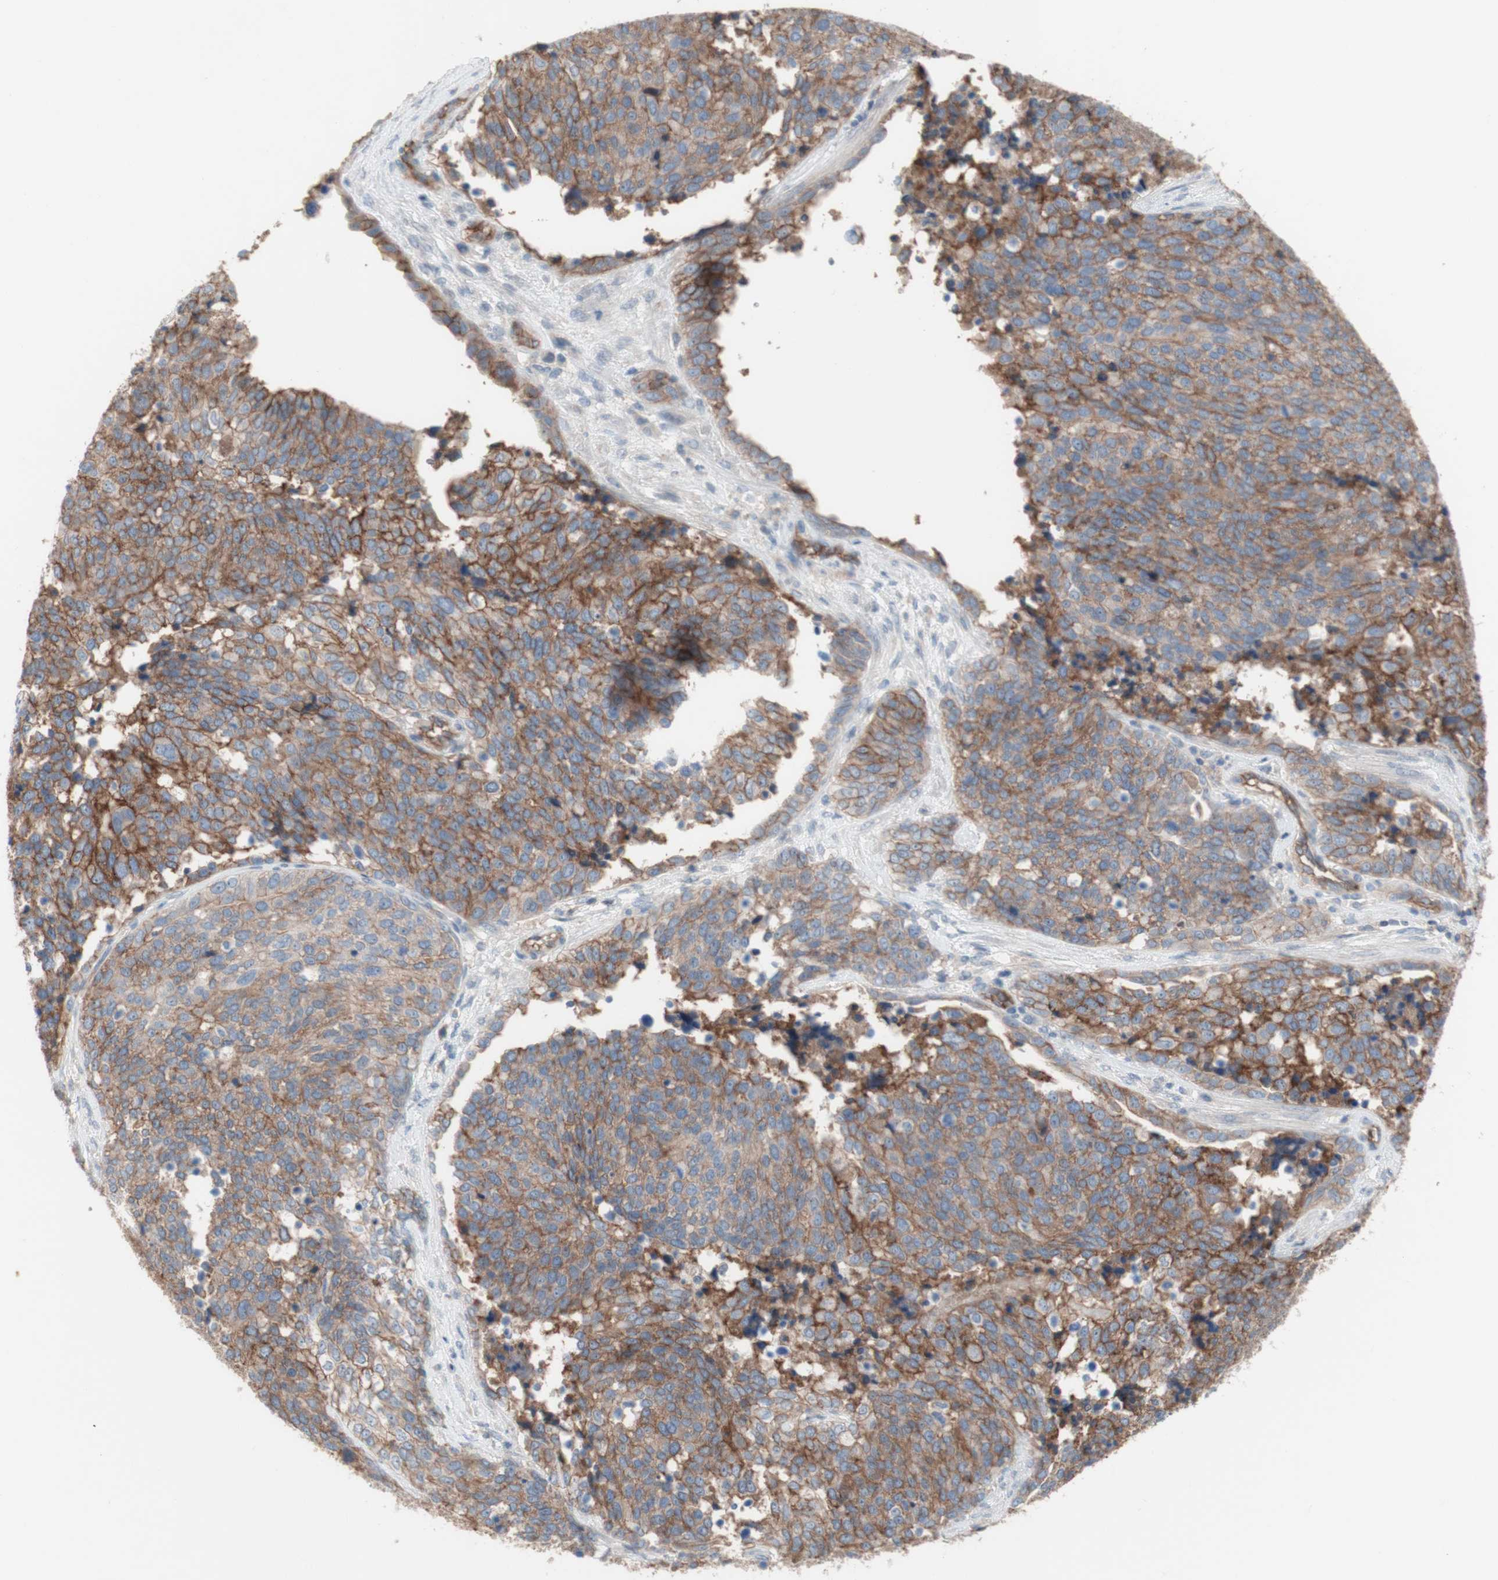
{"staining": {"intensity": "moderate", "quantity": ">75%", "location": "cytoplasmic/membranous"}, "tissue": "ovarian cancer", "cell_type": "Tumor cells", "image_type": "cancer", "snomed": [{"axis": "morphology", "description": "Cystadenocarcinoma, serous, NOS"}, {"axis": "topography", "description": "Ovary"}], "caption": "Ovarian cancer tissue displays moderate cytoplasmic/membranous expression in about >75% of tumor cells, visualized by immunohistochemistry. (brown staining indicates protein expression, while blue staining denotes nuclei).", "gene": "CD46", "patient": {"sex": "female", "age": 44}}